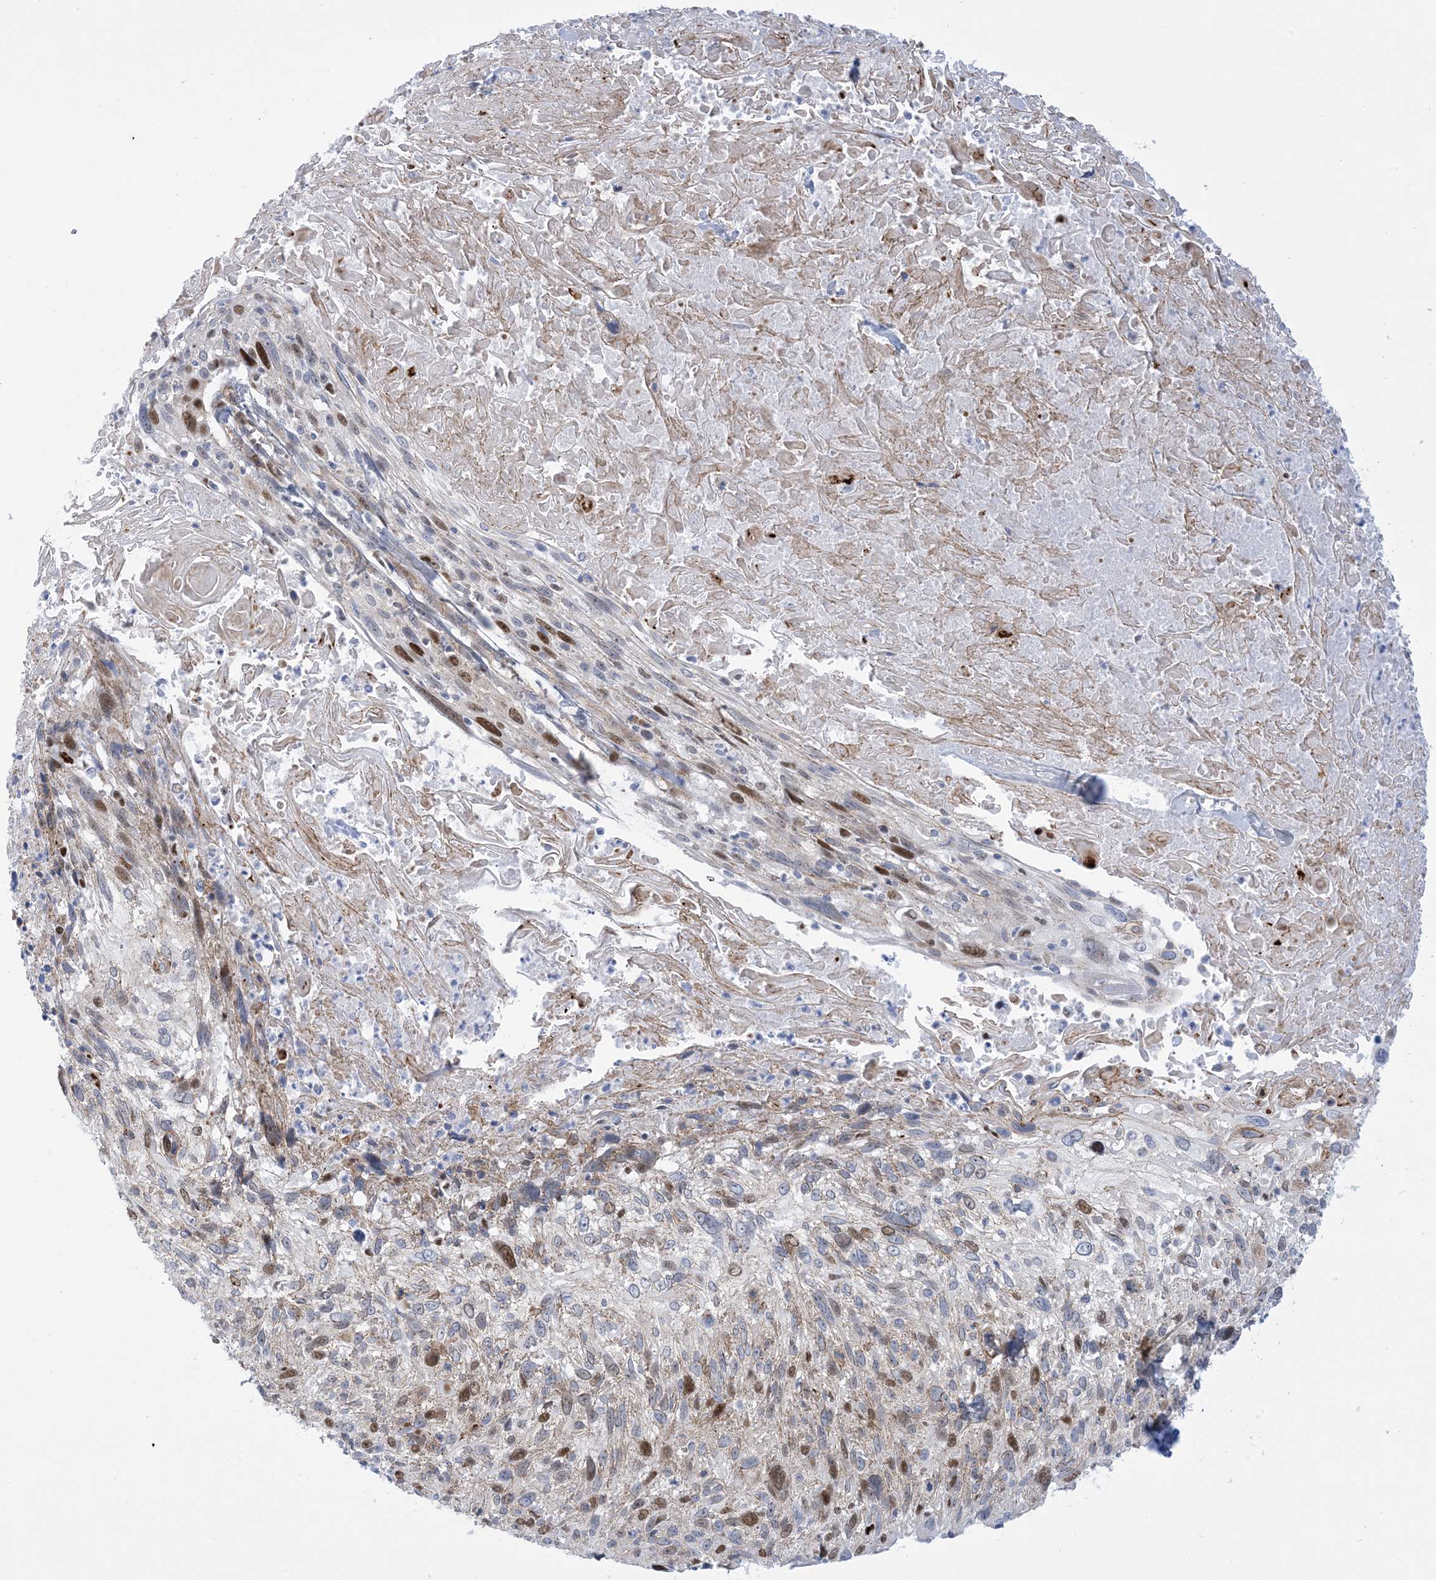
{"staining": {"intensity": "moderate", "quantity": "25%-75%", "location": "nuclear"}, "tissue": "cervical cancer", "cell_type": "Tumor cells", "image_type": "cancer", "snomed": [{"axis": "morphology", "description": "Squamous cell carcinoma, NOS"}, {"axis": "topography", "description": "Cervix"}], "caption": "This image reveals IHC staining of human cervical squamous cell carcinoma, with medium moderate nuclear expression in about 25%-75% of tumor cells.", "gene": "MARS2", "patient": {"sex": "female", "age": 51}}